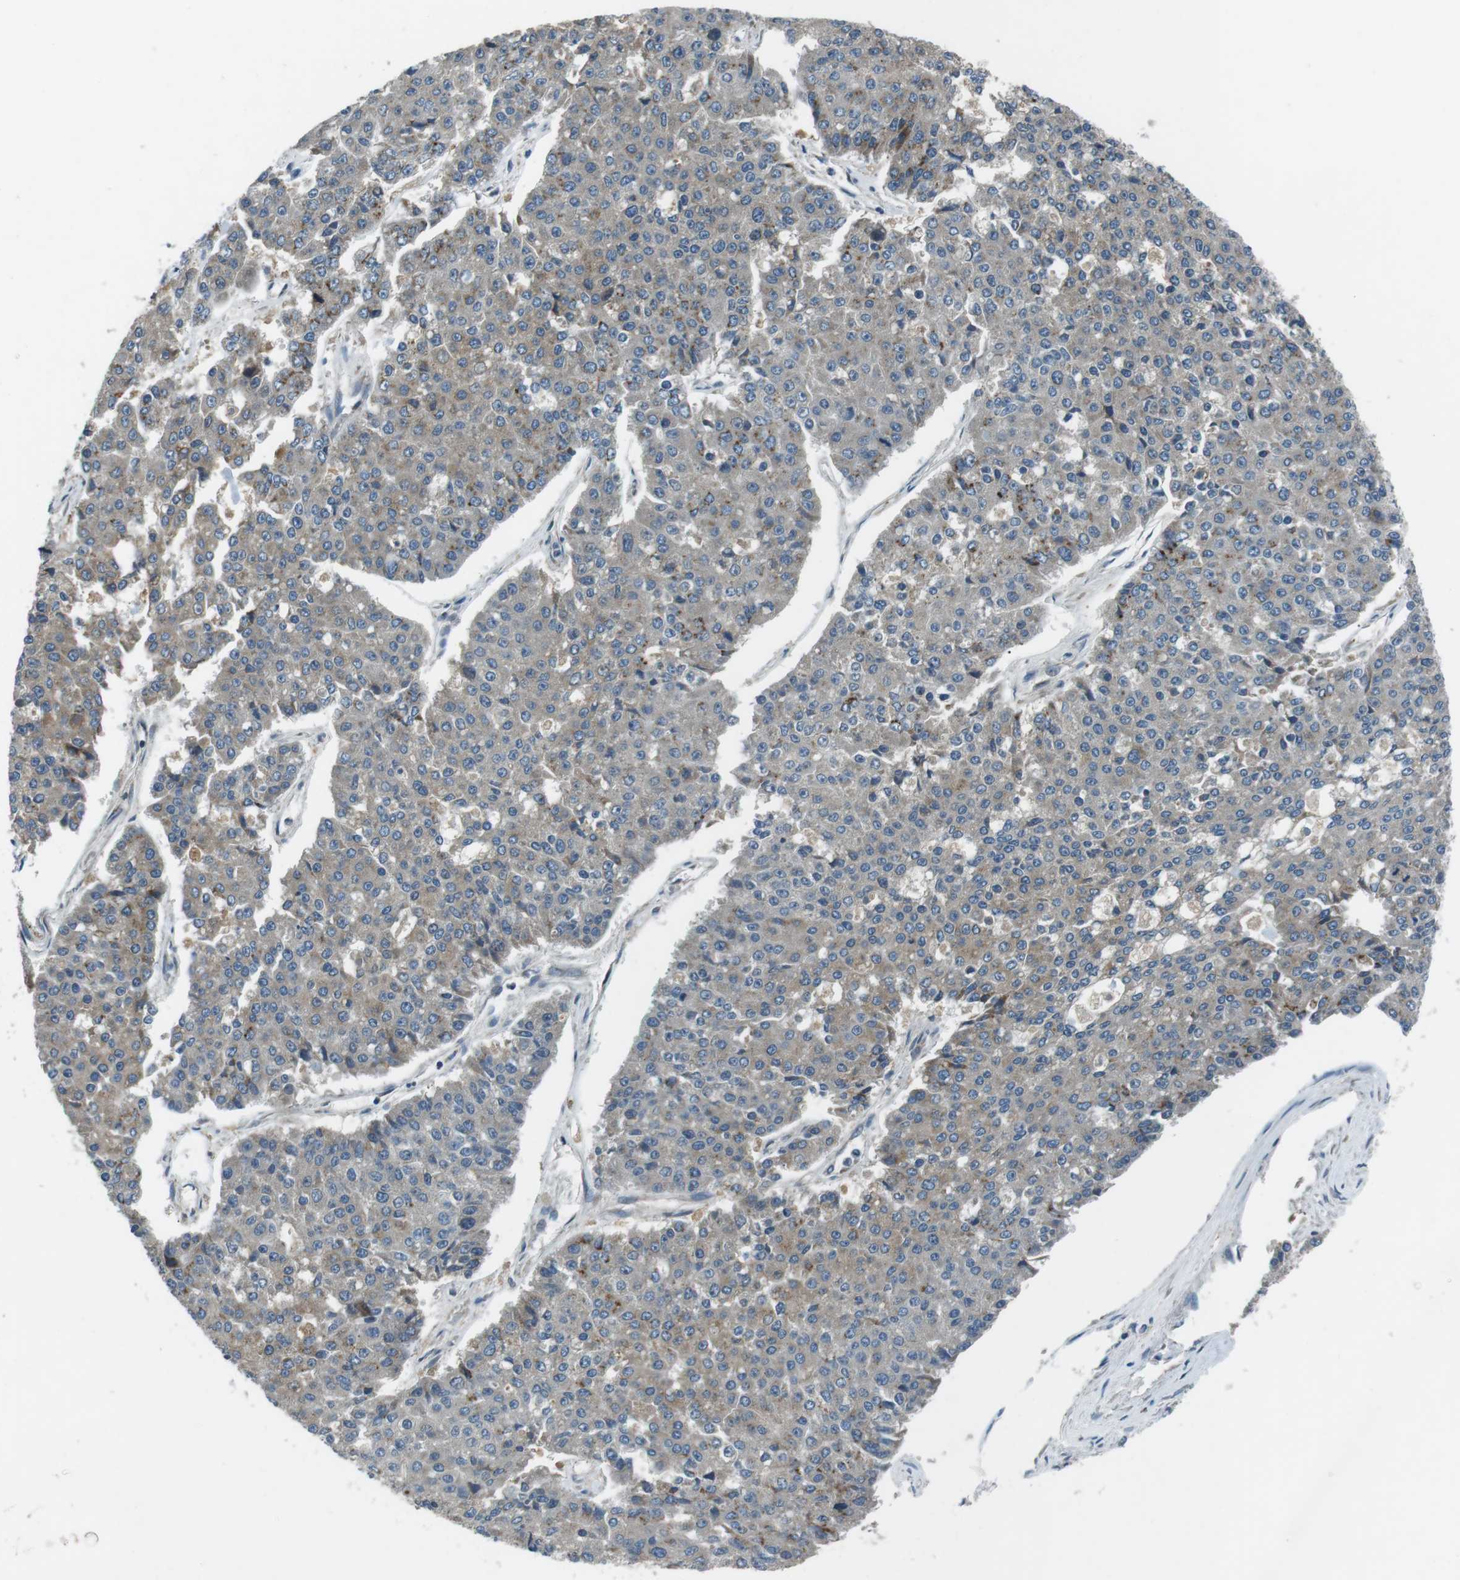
{"staining": {"intensity": "negative", "quantity": "none", "location": "none"}, "tissue": "pancreatic cancer", "cell_type": "Tumor cells", "image_type": "cancer", "snomed": [{"axis": "morphology", "description": "Adenocarcinoma, NOS"}, {"axis": "topography", "description": "Pancreas"}], "caption": "High power microscopy photomicrograph of an immunohistochemistry histopathology image of pancreatic cancer (adenocarcinoma), revealing no significant positivity in tumor cells.", "gene": "FAM3B", "patient": {"sex": "male", "age": 50}}